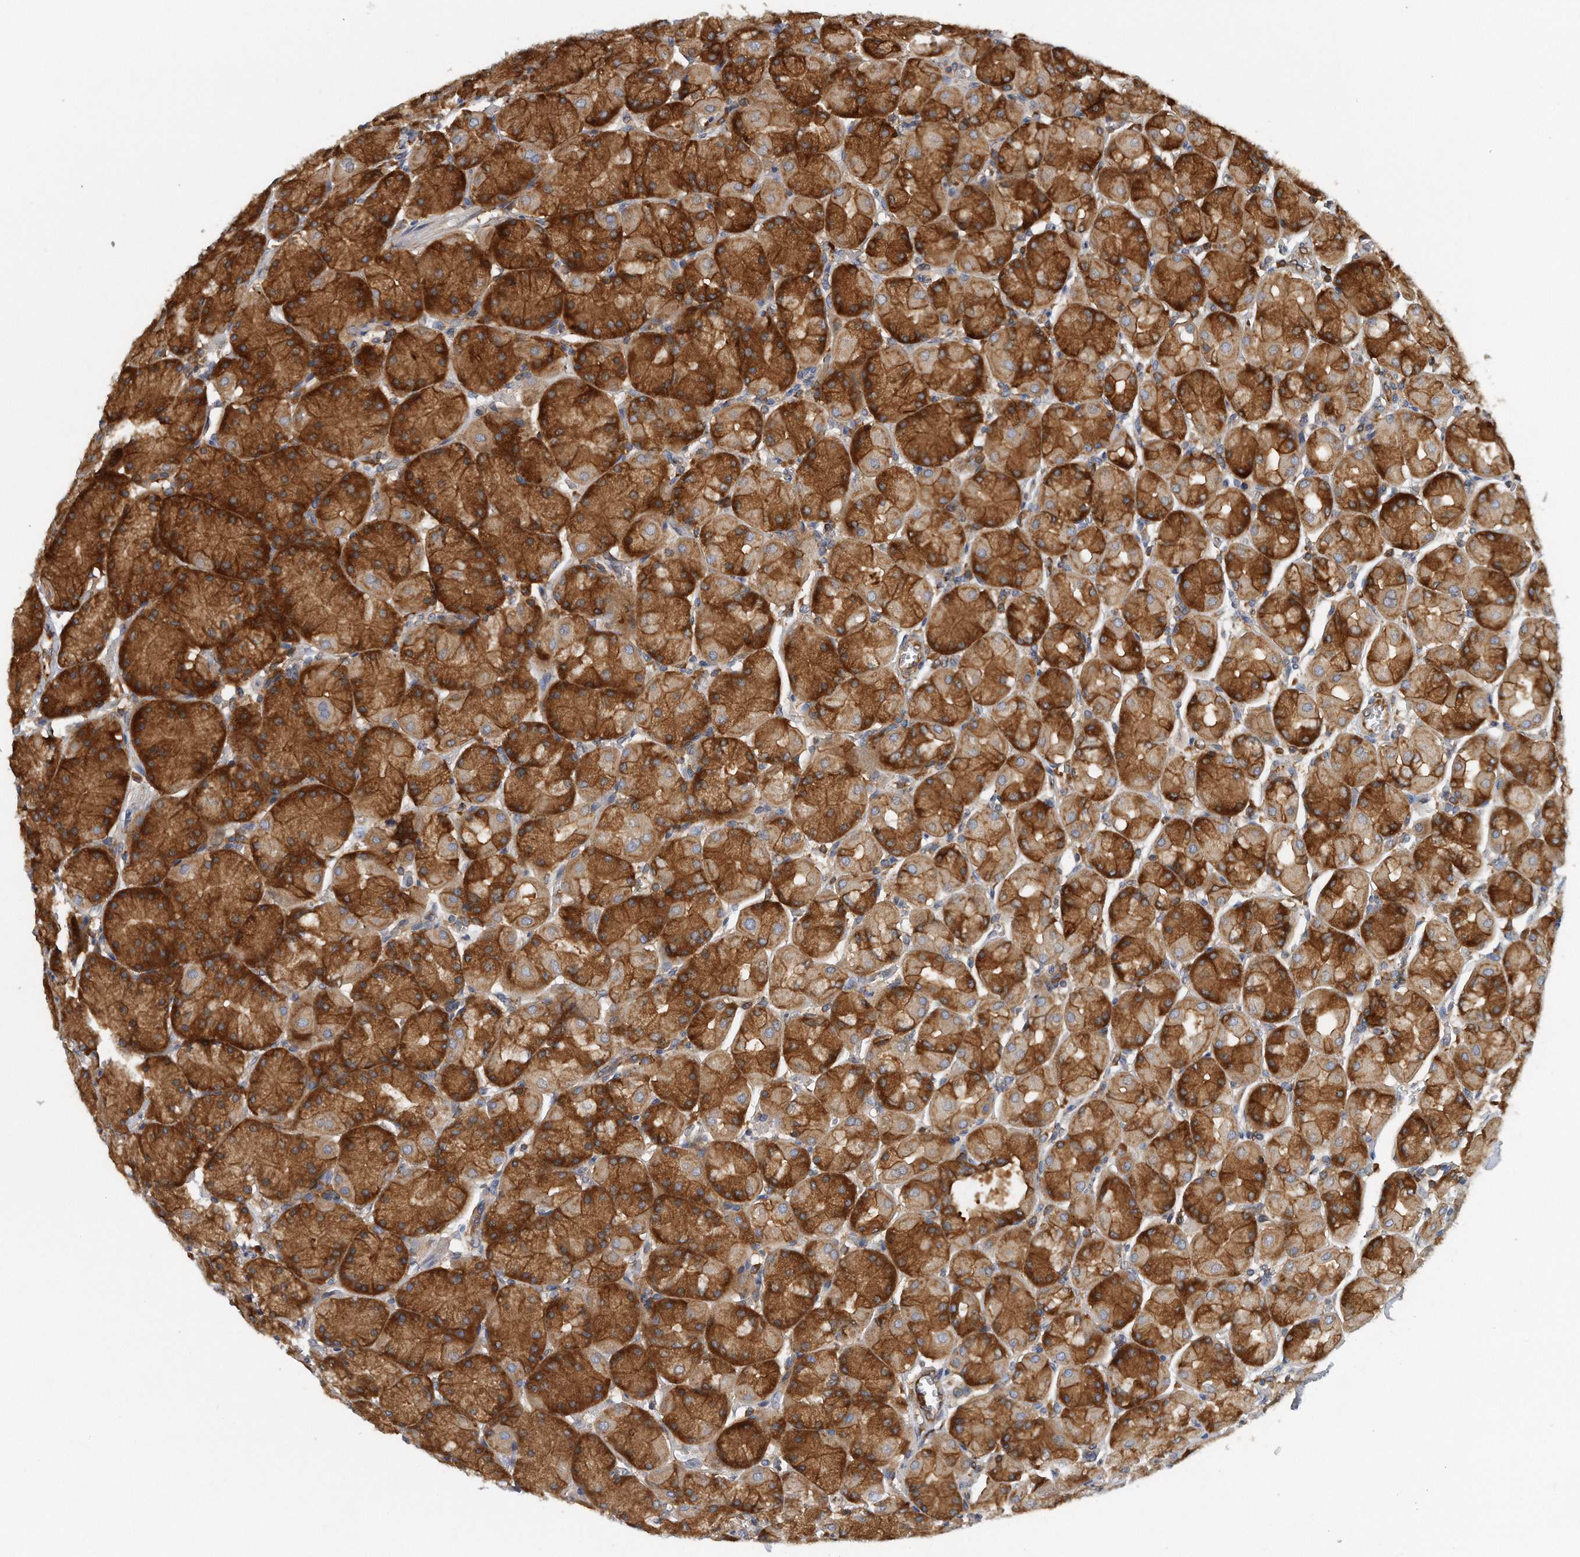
{"staining": {"intensity": "strong", "quantity": ">75%", "location": "cytoplasmic/membranous"}, "tissue": "stomach", "cell_type": "Glandular cells", "image_type": "normal", "snomed": [{"axis": "morphology", "description": "Normal tissue, NOS"}, {"axis": "topography", "description": "Stomach, upper"}], "caption": "Immunohistochemistry (IHC) of unremarkable human stomach displays high levels of strong cytoplasmic/membranous staining in about >75% of glandular cells.", "gene": "EIF3I", "patient": {"sex": "female", "age": 56}}